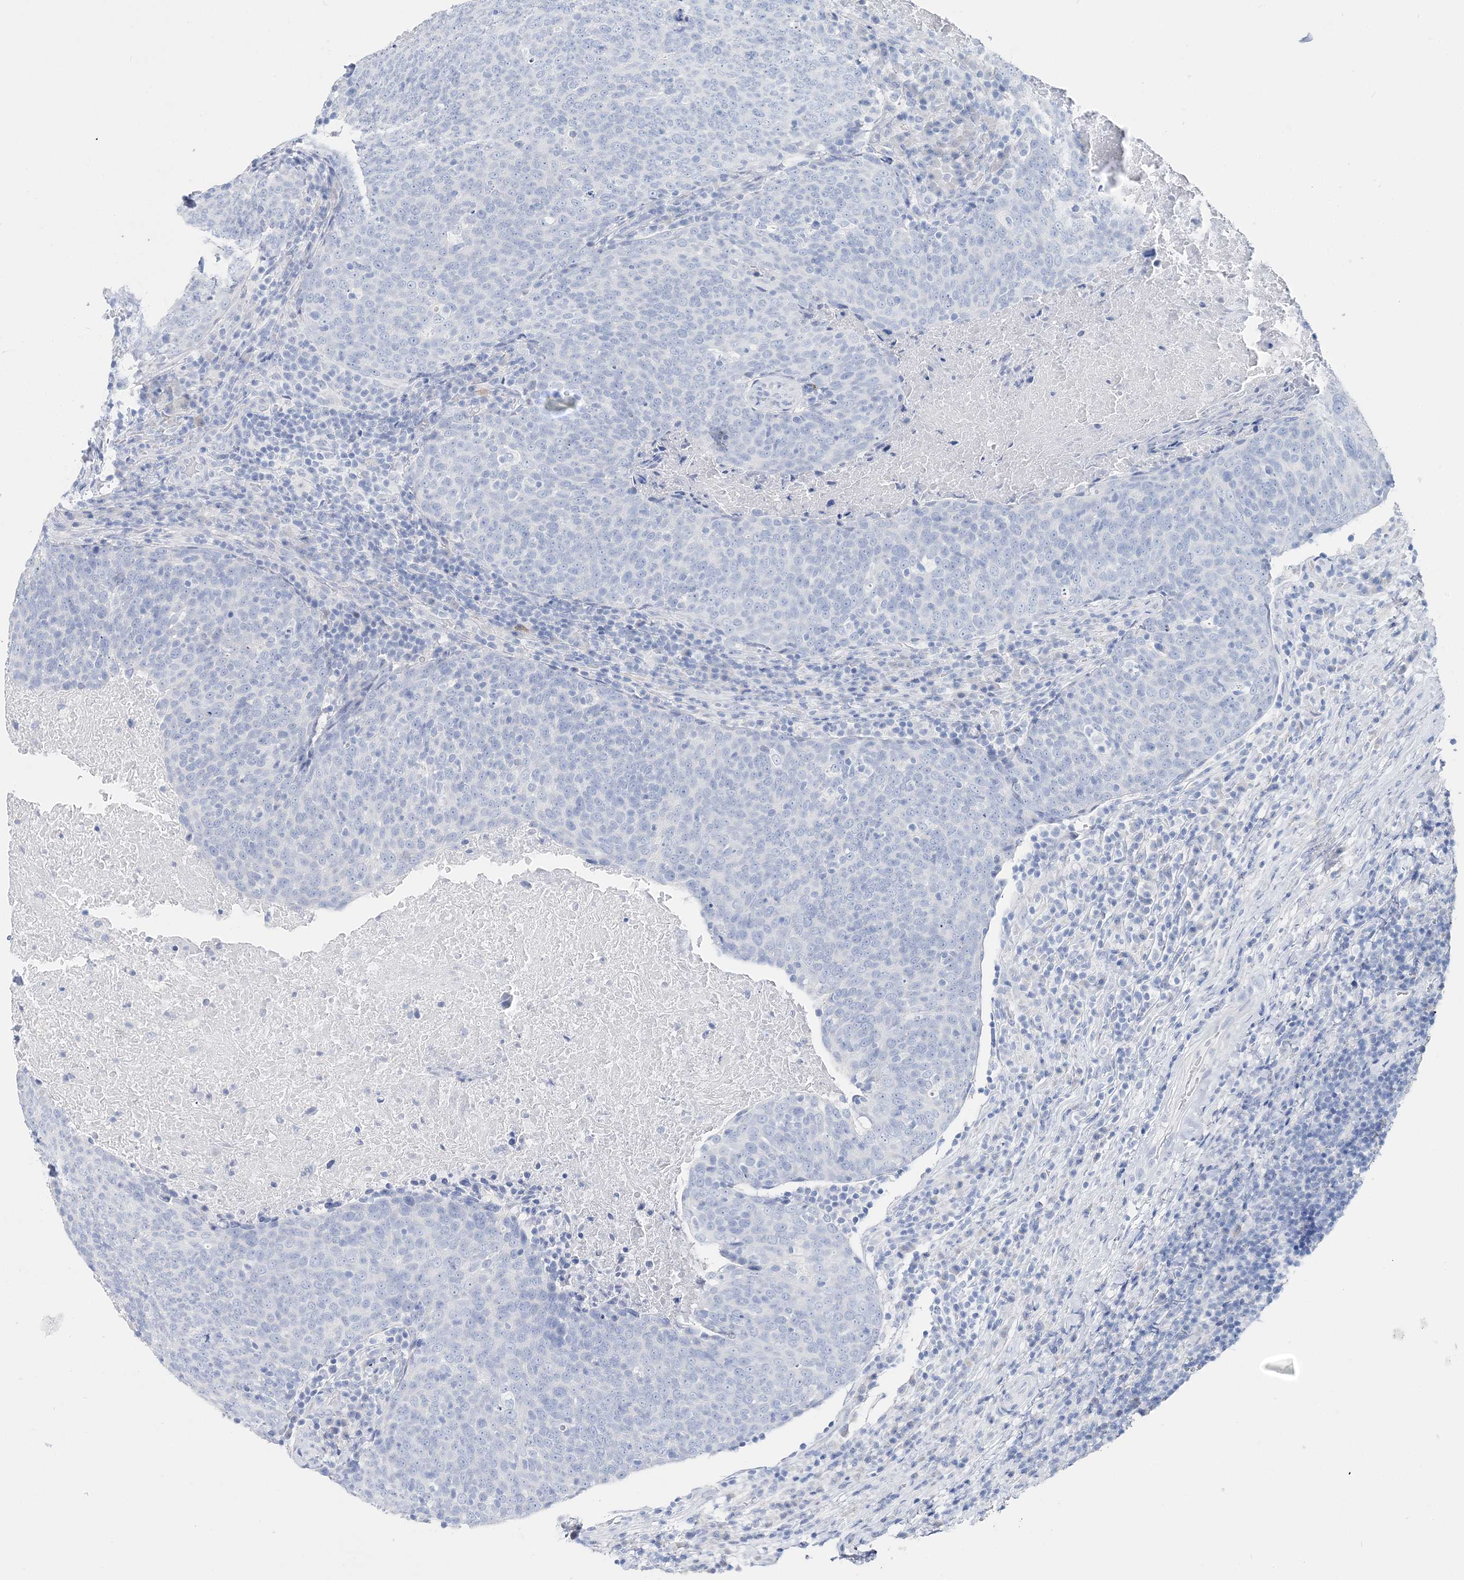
{"staining": {"intensity": "negative", "quantity": "none", "location": "none"}, "tissue": "head and neck cancer", "cell_type": "Tumor cells", "image_type": "cancer", "snomed": [{"axis": "morphology", "description": "Squamous cell carcinoma, NOS"}, {"axis": "morphology", "description": "Squamous cell carcinoma, metastatic, NOS"}, {"axis": "topography", "description": "Lymph node"}, {"axis": "topography", "description": "Head-Neck"}], "caption": "An image of human head and neck cancer is negative for staining in tumor cells.", "gene": "TSPYL6", "patient": {"sex": "male", "age": 62}}